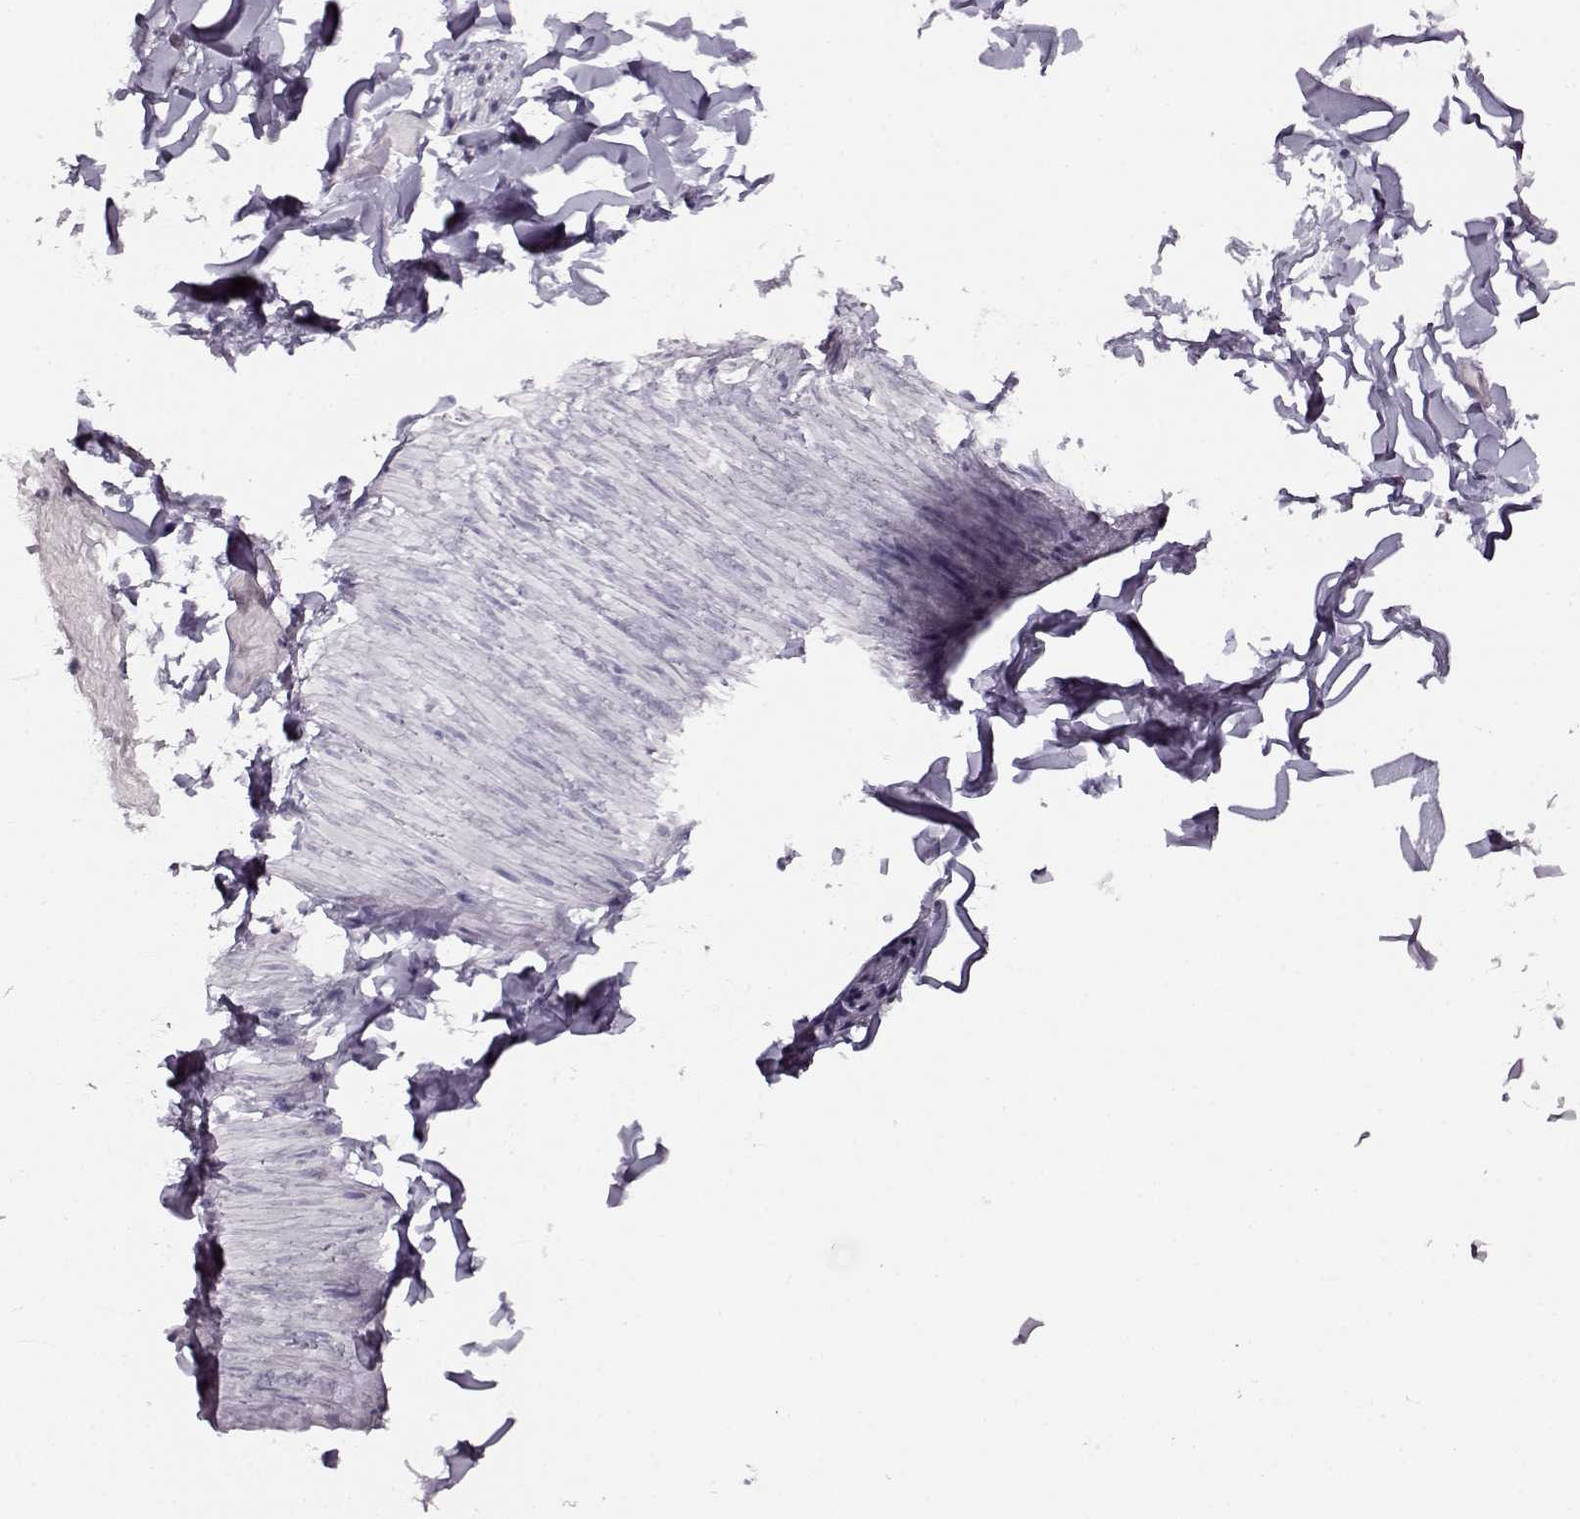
{"staining": {"intensity": "negative", "quantity": "none", "location": "none"}, "tissue": "adipose tissue", "cell_type": "Adipocytes", "image_type": "normal", "snomed": [{"axis": "morphology", "description": "Normal tissue, NOS"}, {"axis": "topography", "description": "Gallbladder"}, {"axis": "topography", "description": "Peripheral nerve tissue"}], "caption": "The micrograph shows no significant expression in adipocytes of adipose tissue.", "gene": "RP1L1", "patient": {"sex": "female", "age": 45}}